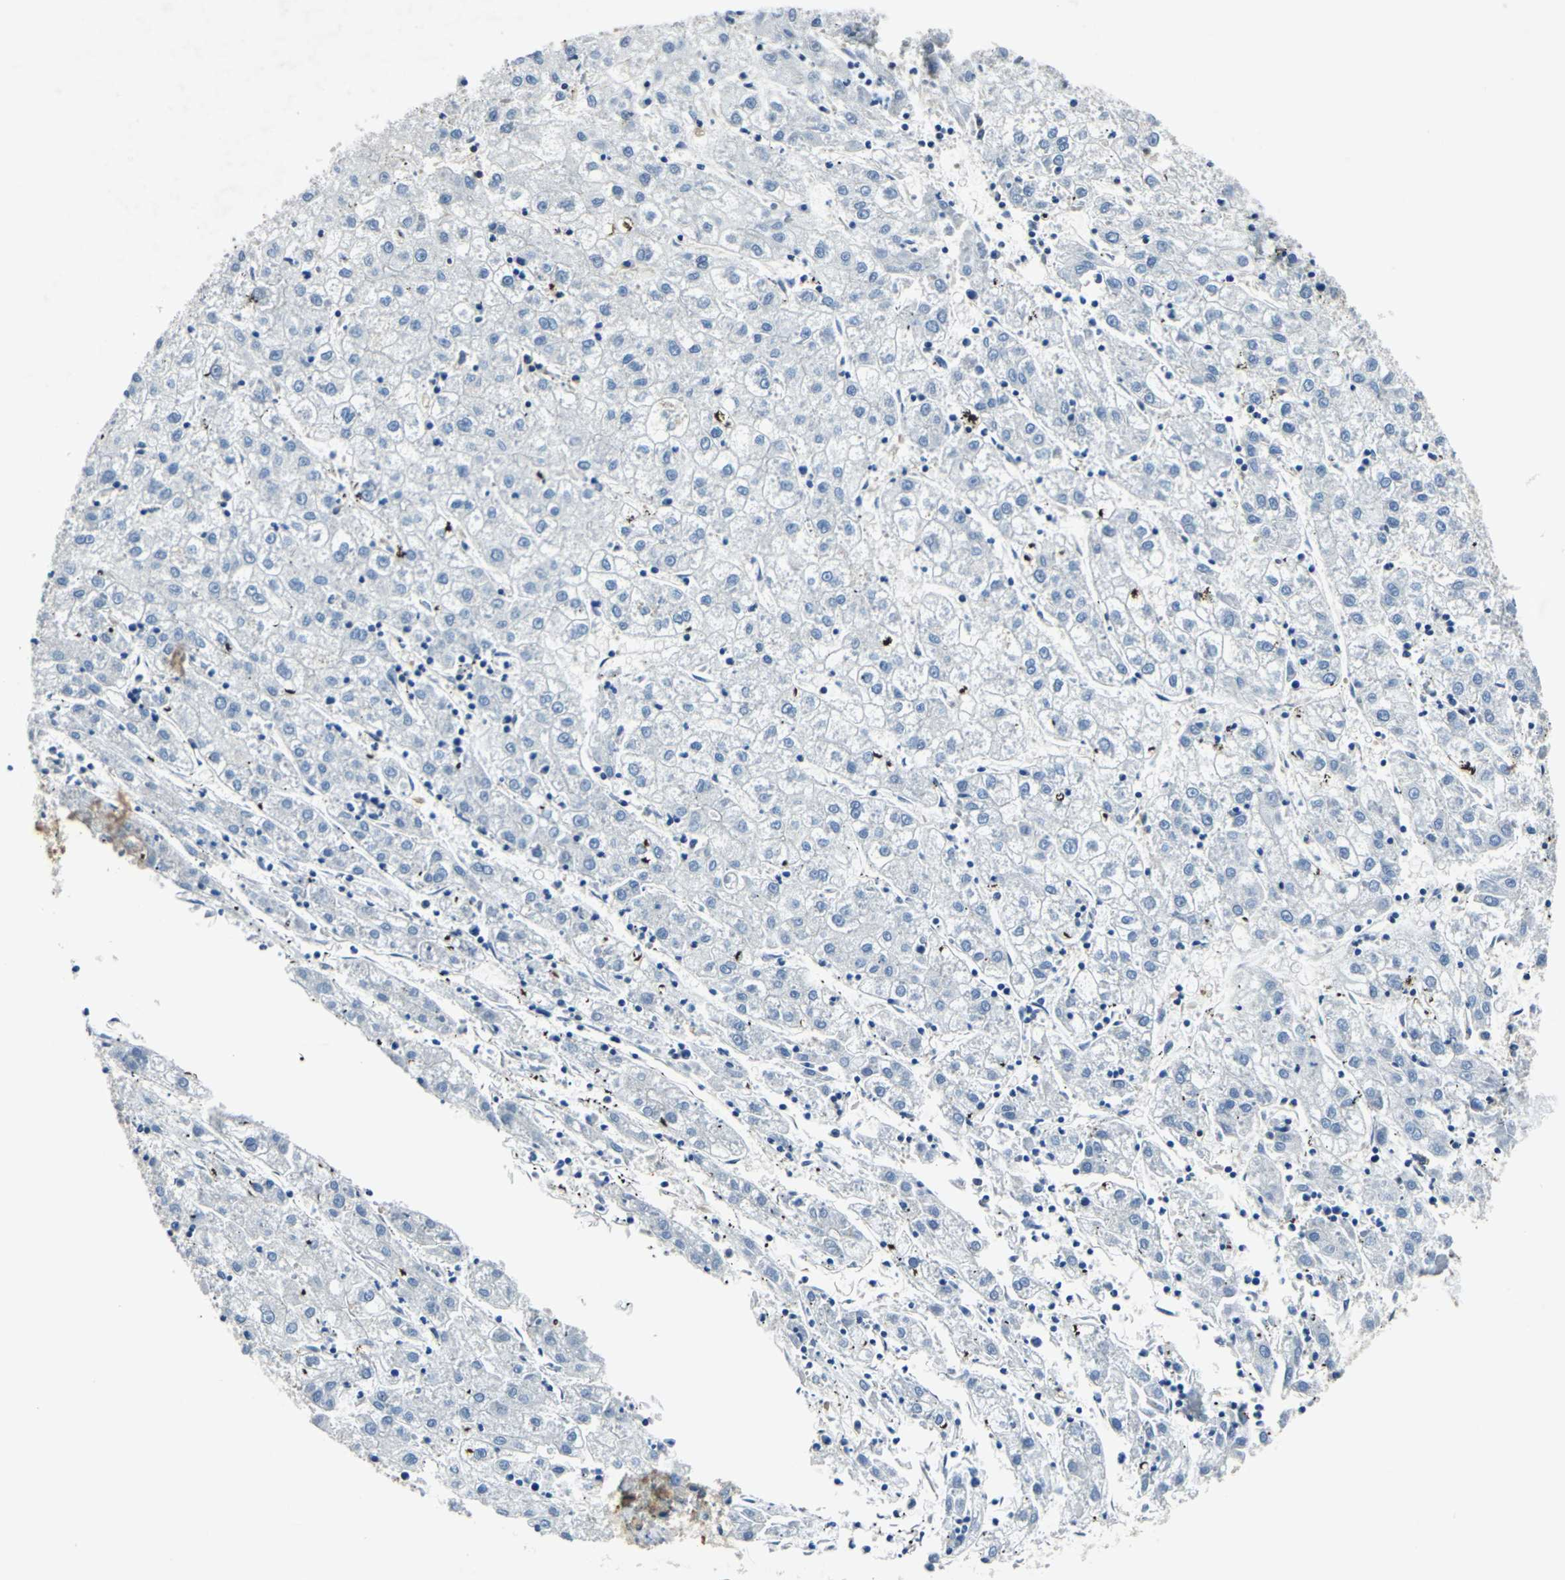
{"staining": {"intensity": "negative", "quantity": "none", "location": "none"}, "tissue": "liver cancer", "cell_type": "Tumor cells", "image_type": "cancer", "snomed": [{"axis": "morphology", "description": "Carcinoma, Hepatocellular, NOS"}, {"axis": "topography", "description": "Liver"}], "caption": "DAB immunohistochemical staining of human hepatocellular carcinoma (liver) demonstrates no significant expression in tumor cells. (DAB (3,3'-diaminobenzidine) immunohistochemistry (IHC) visualized using brightfield microscopy, high magnification).", "gene": "ARPC3", "patient": {"sex": "male", "age": 72}}